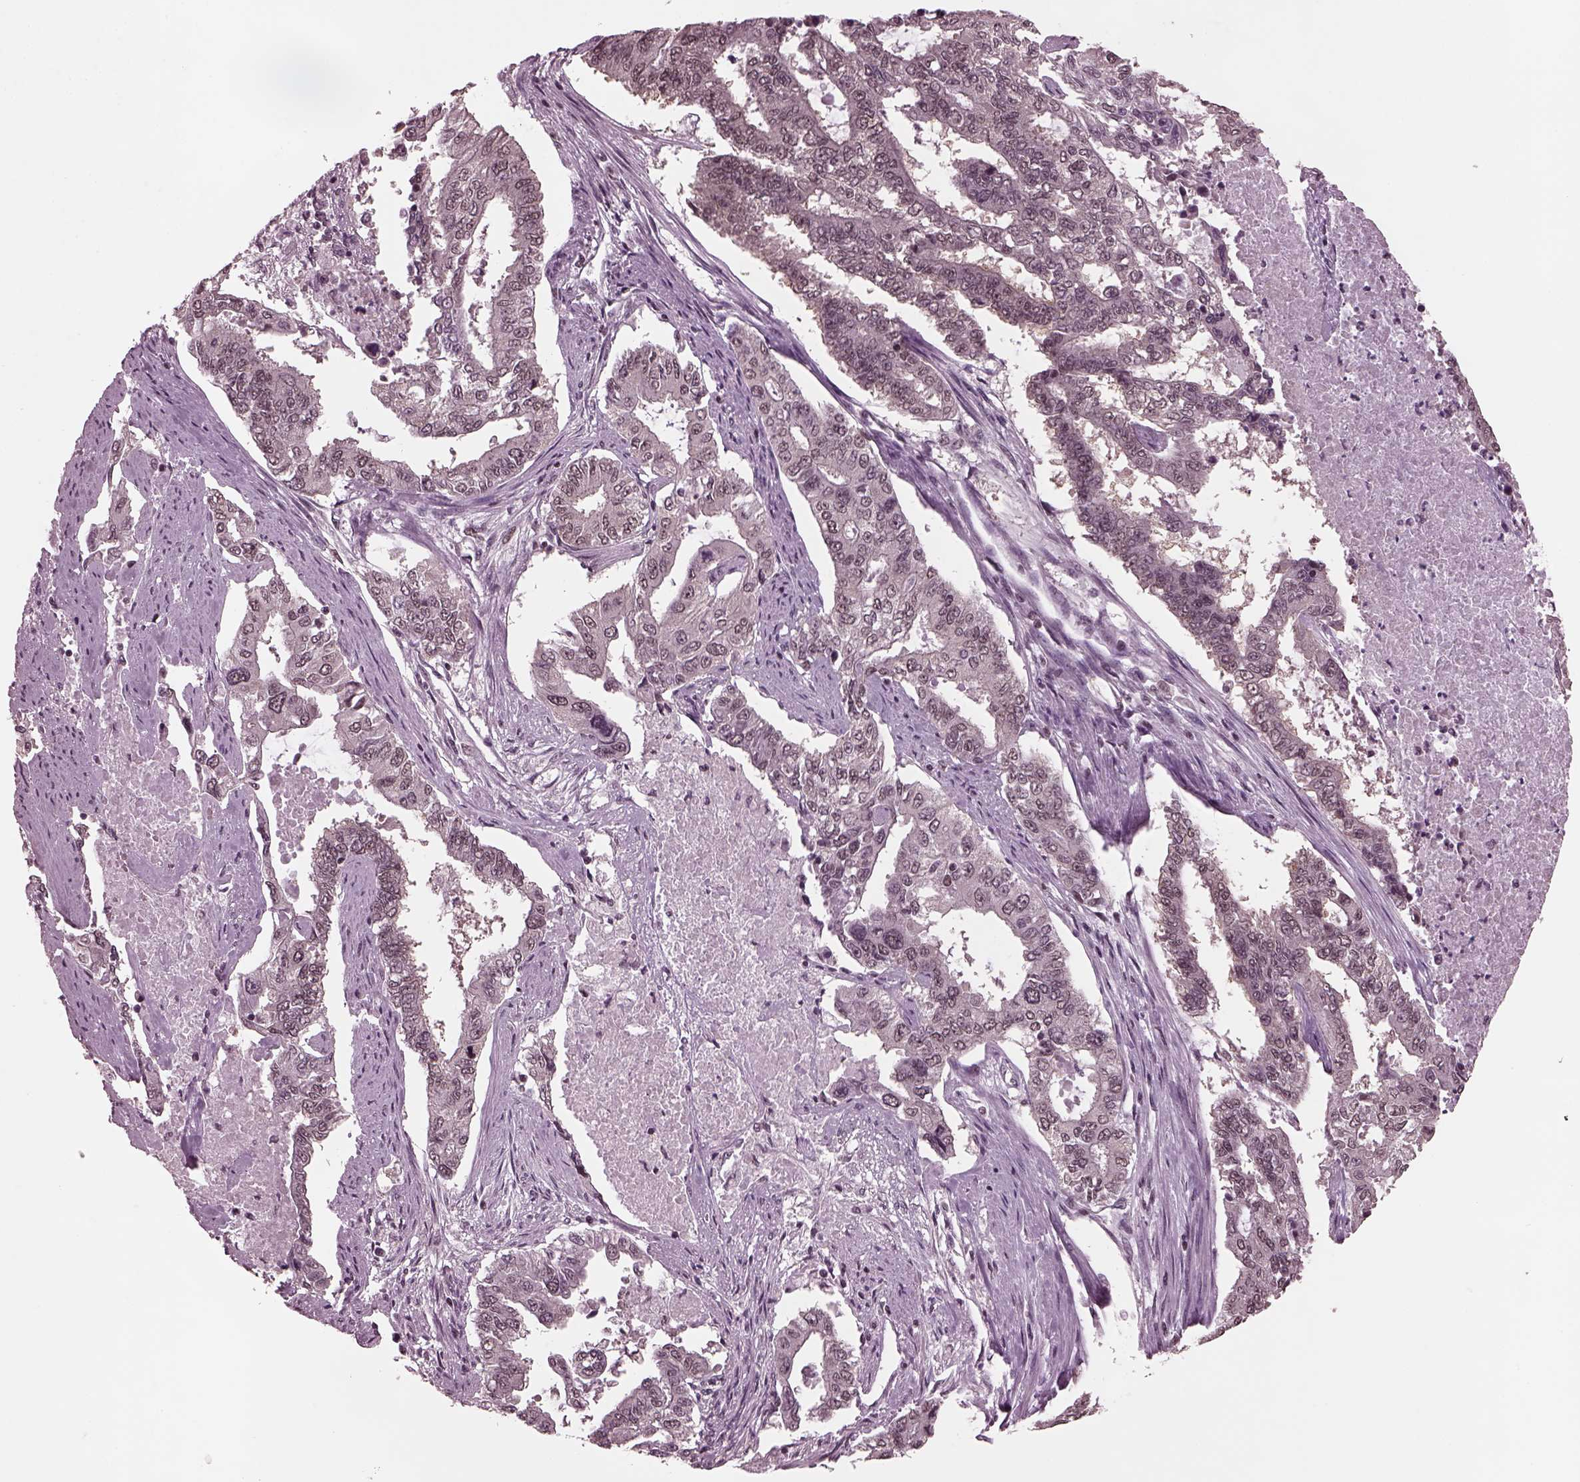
{"staining": {"intensity": "negative", "quantity": "none", "location": "none"}, "tissue": "endometrial cancer", "cell_type": "Tumor cells", "image_type": "cancer", "snomed": [{"axis": "morphology", "description": "Adenocarcinoma, NOS"}, {"axis": "topography", "description": "Uterus"}], "caption": "IHC photomicrograph of neoplastic tissue: endometrial adenocarcinoma stained with DAB (3,3'-diaminobenzidine) shows no significant protein staining in tumor cells.", "gene": "RUVBL2", "patient": {"sex": "female", "age": 59}}